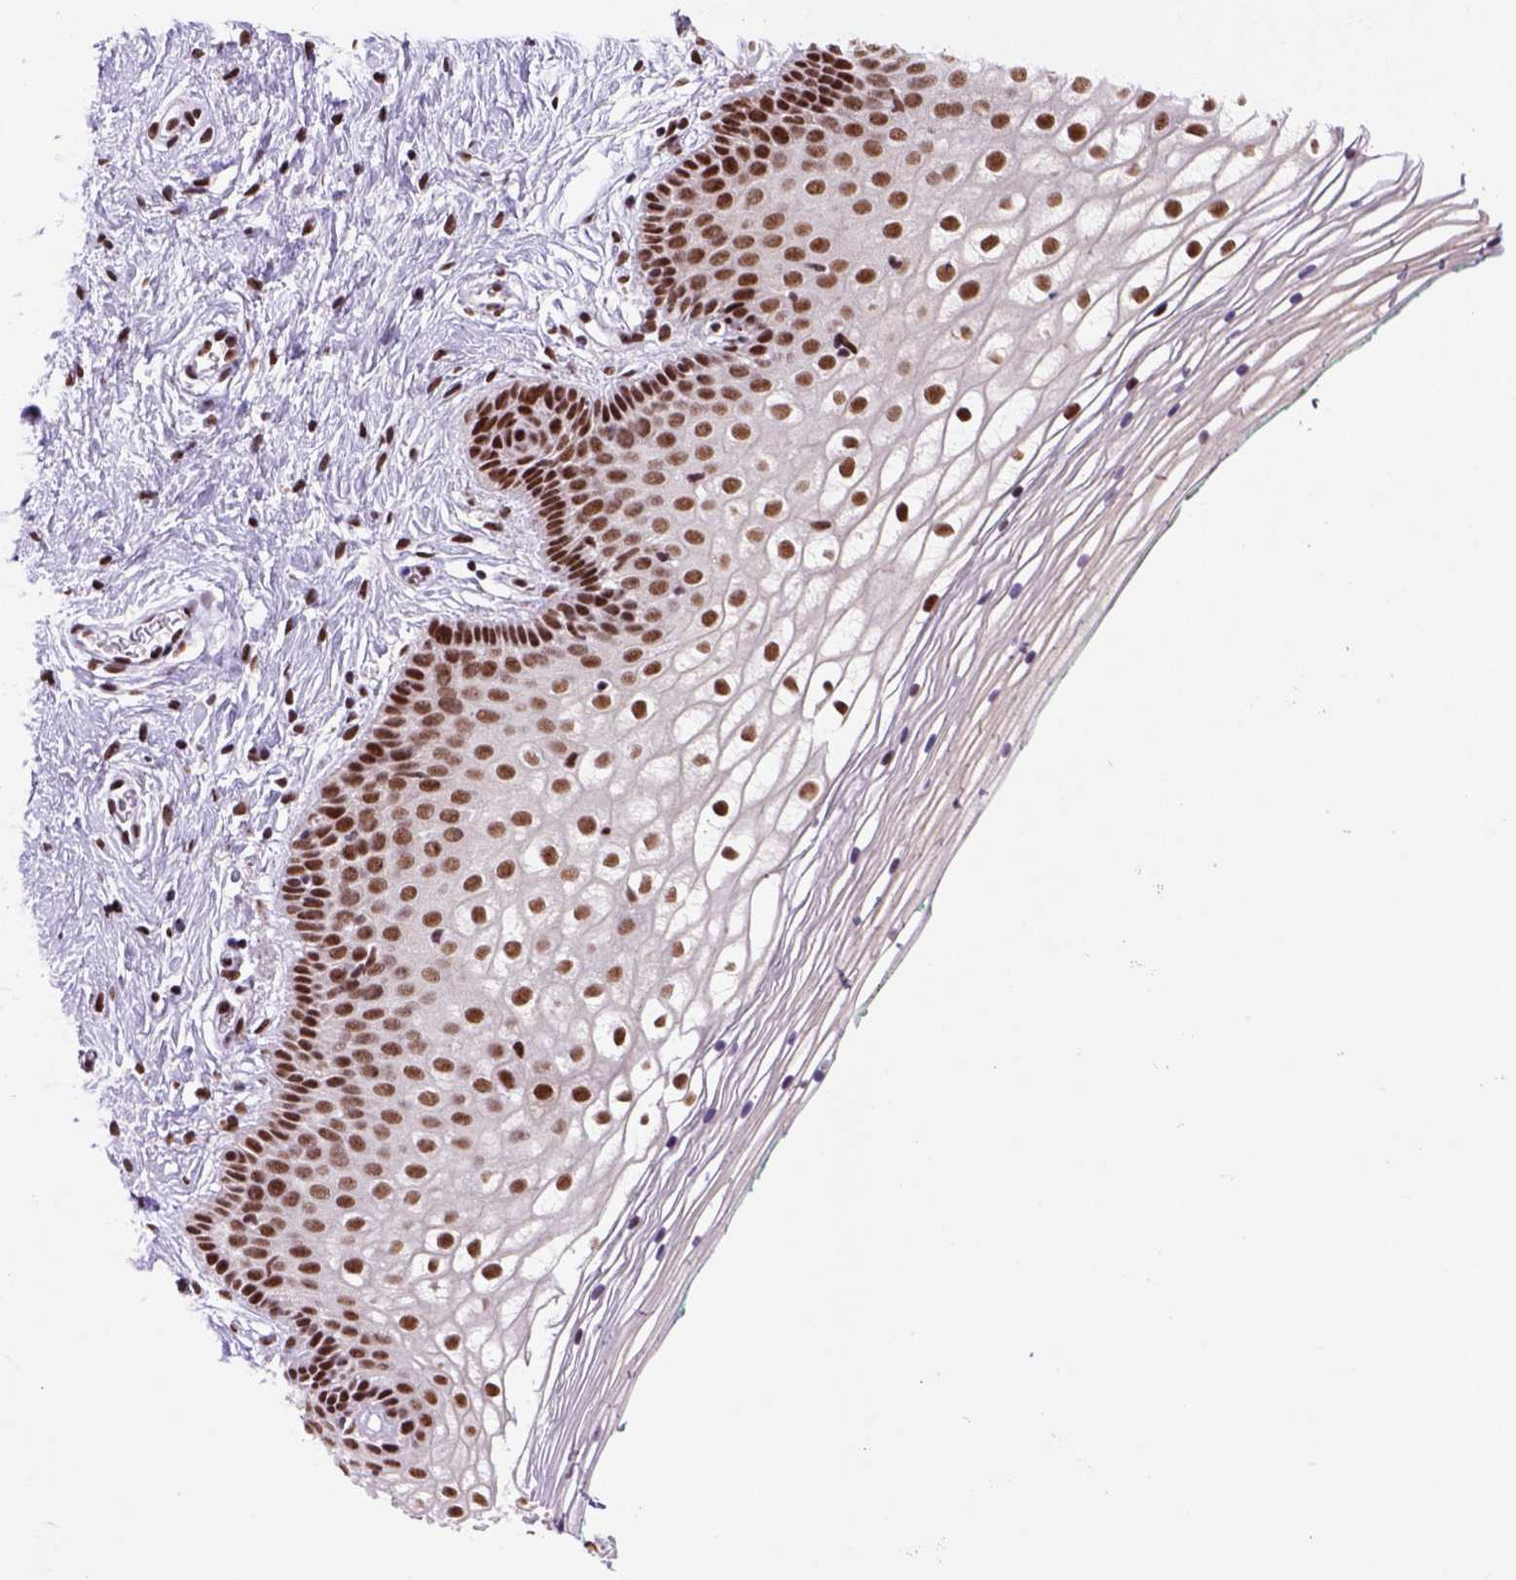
{"staining": {"intensity": "strong", "quantity": ">75%", "location": "nuclear"}, "tissue": "vagina", "cell_type": "Squamous epithelial cells", "image_type": "normal", "snomed": [{"axis": "morphology", "description": "Normal tissue, NOS"}, {"axis": "topography", "description": "Vagina"}], "caption": "This is a photomicrograph of immunohistochemistry staining of normal vagina, which shows strong staining in the nuclear of squamous epithelial cells.", "gene": "NSMCE2", "patient": {"sex": "female", "age": 36}}